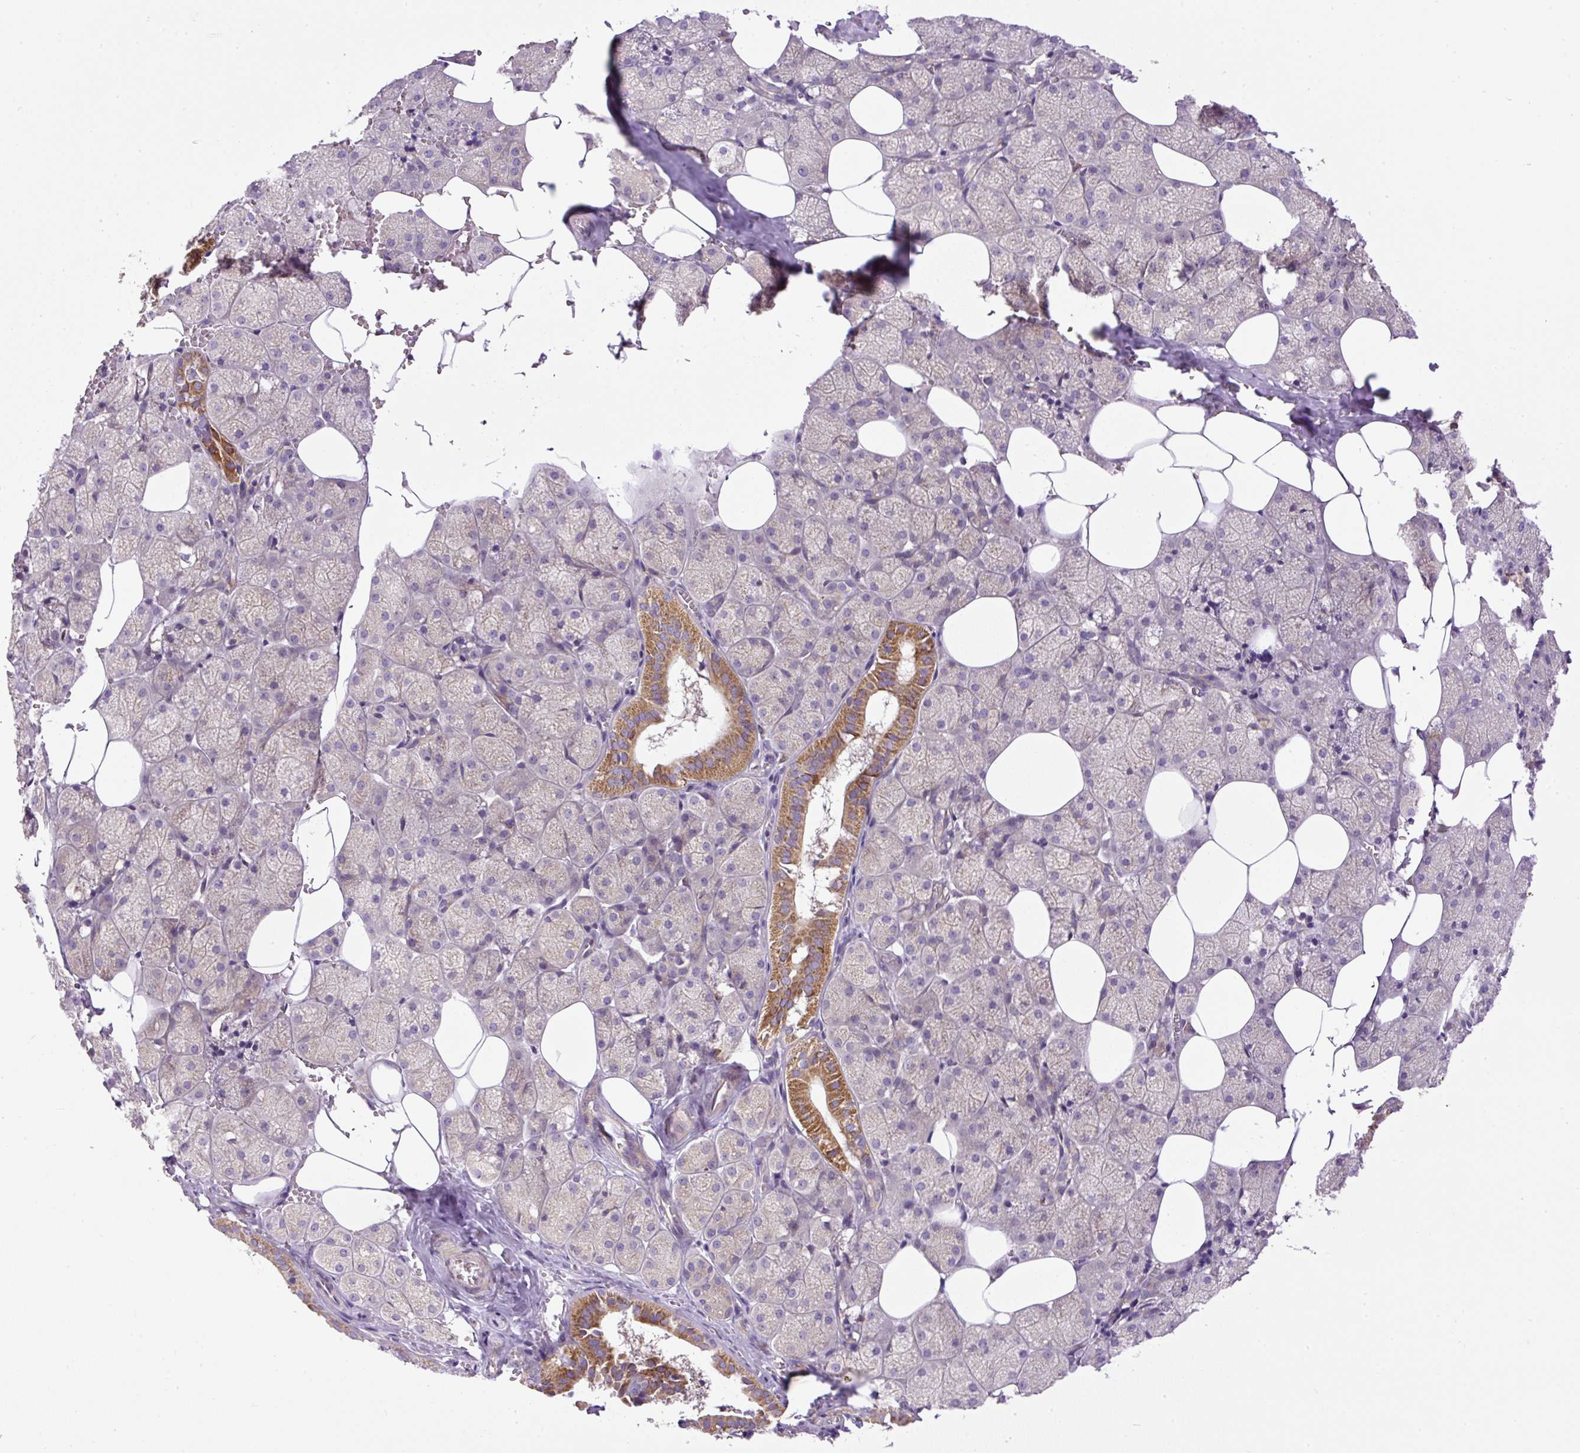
{"staining": {"intensity": "moderate", "quantity": "25%-75%", "location": "cytoplasmic/membranous"}, "tissue": "salivary gland", "cell_type": "Glandular cells", "image_type": "normal", "snomed": [{"axis": "morphology", "description": "Normal tissue, NOS"}, {"axis": "topography", "description": "Salivary gland"}, {"axis": "topography", "description": "Peripheral nerve tissue"}], "caption": "Immunohistochemistry (IHC) image of benign salivary gland stained for a protein (brown), which exhibits medium levels of moderate cytoplasmic/membranous positivity in about 25%-75% of glandular cells.", "gene": "ZNF547", "patient": {"sex": "male", "age": 38}}